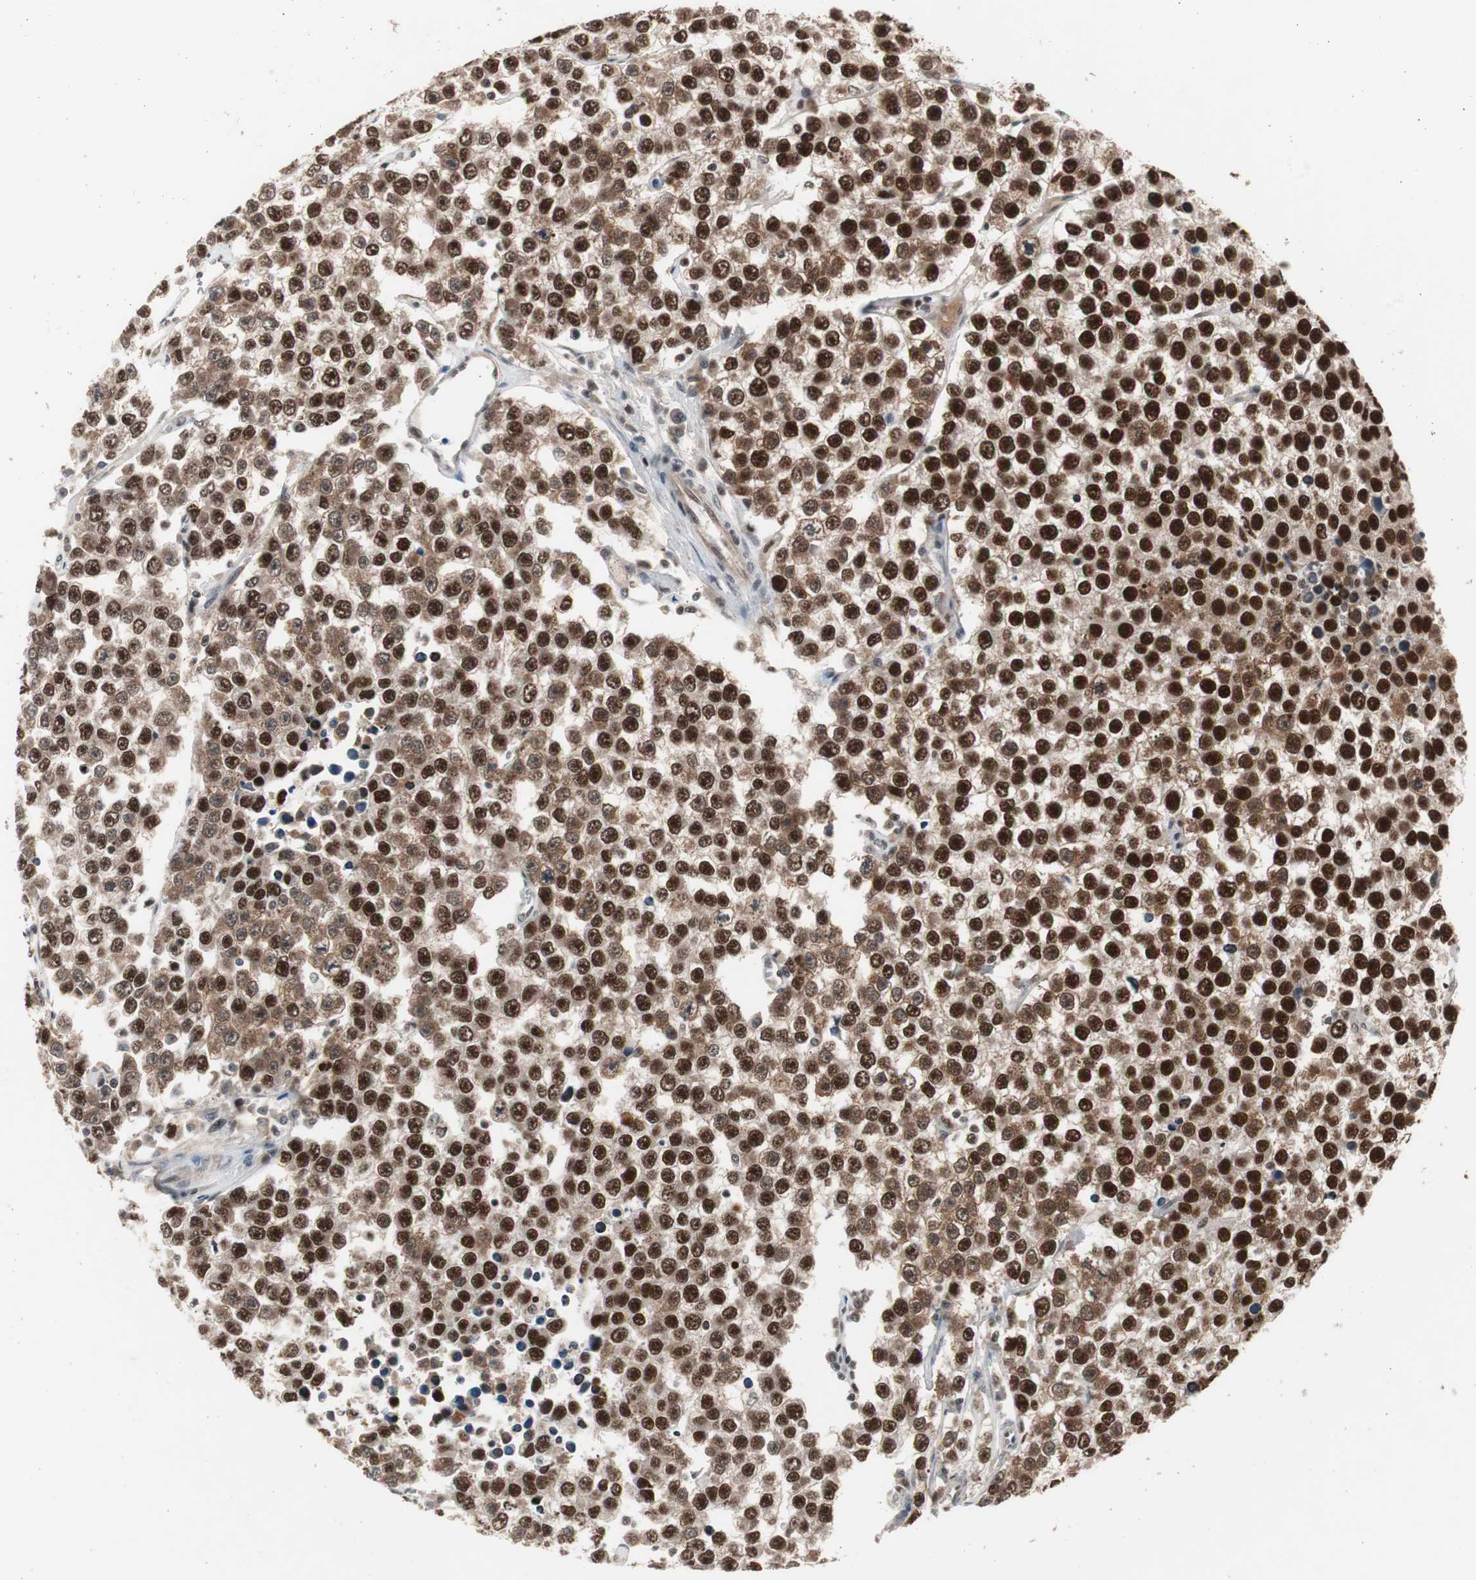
{"staining": {"intensity": "strong", "quantity": ">75%", "location": "nuclear"}, "tissue": "testis cancer", "cell_type": "Tumor cells", "image_type": "cancer", "snomed": [{"axis": "morphology", "description": "Seminoma, NOS"}, {"axis": "morphology", "description": "Carcinoma, Embryonal, NOS"}, {"axis": "topography", "description": "Testis"}], "caption": "Protein analysis of embryonal carcinoma (testis) tissue reveals strong nuclear positivity in approximately >75% of tumor cells.", "gene": "RPA1", "patient": {"sex": "male", "age": 52}}